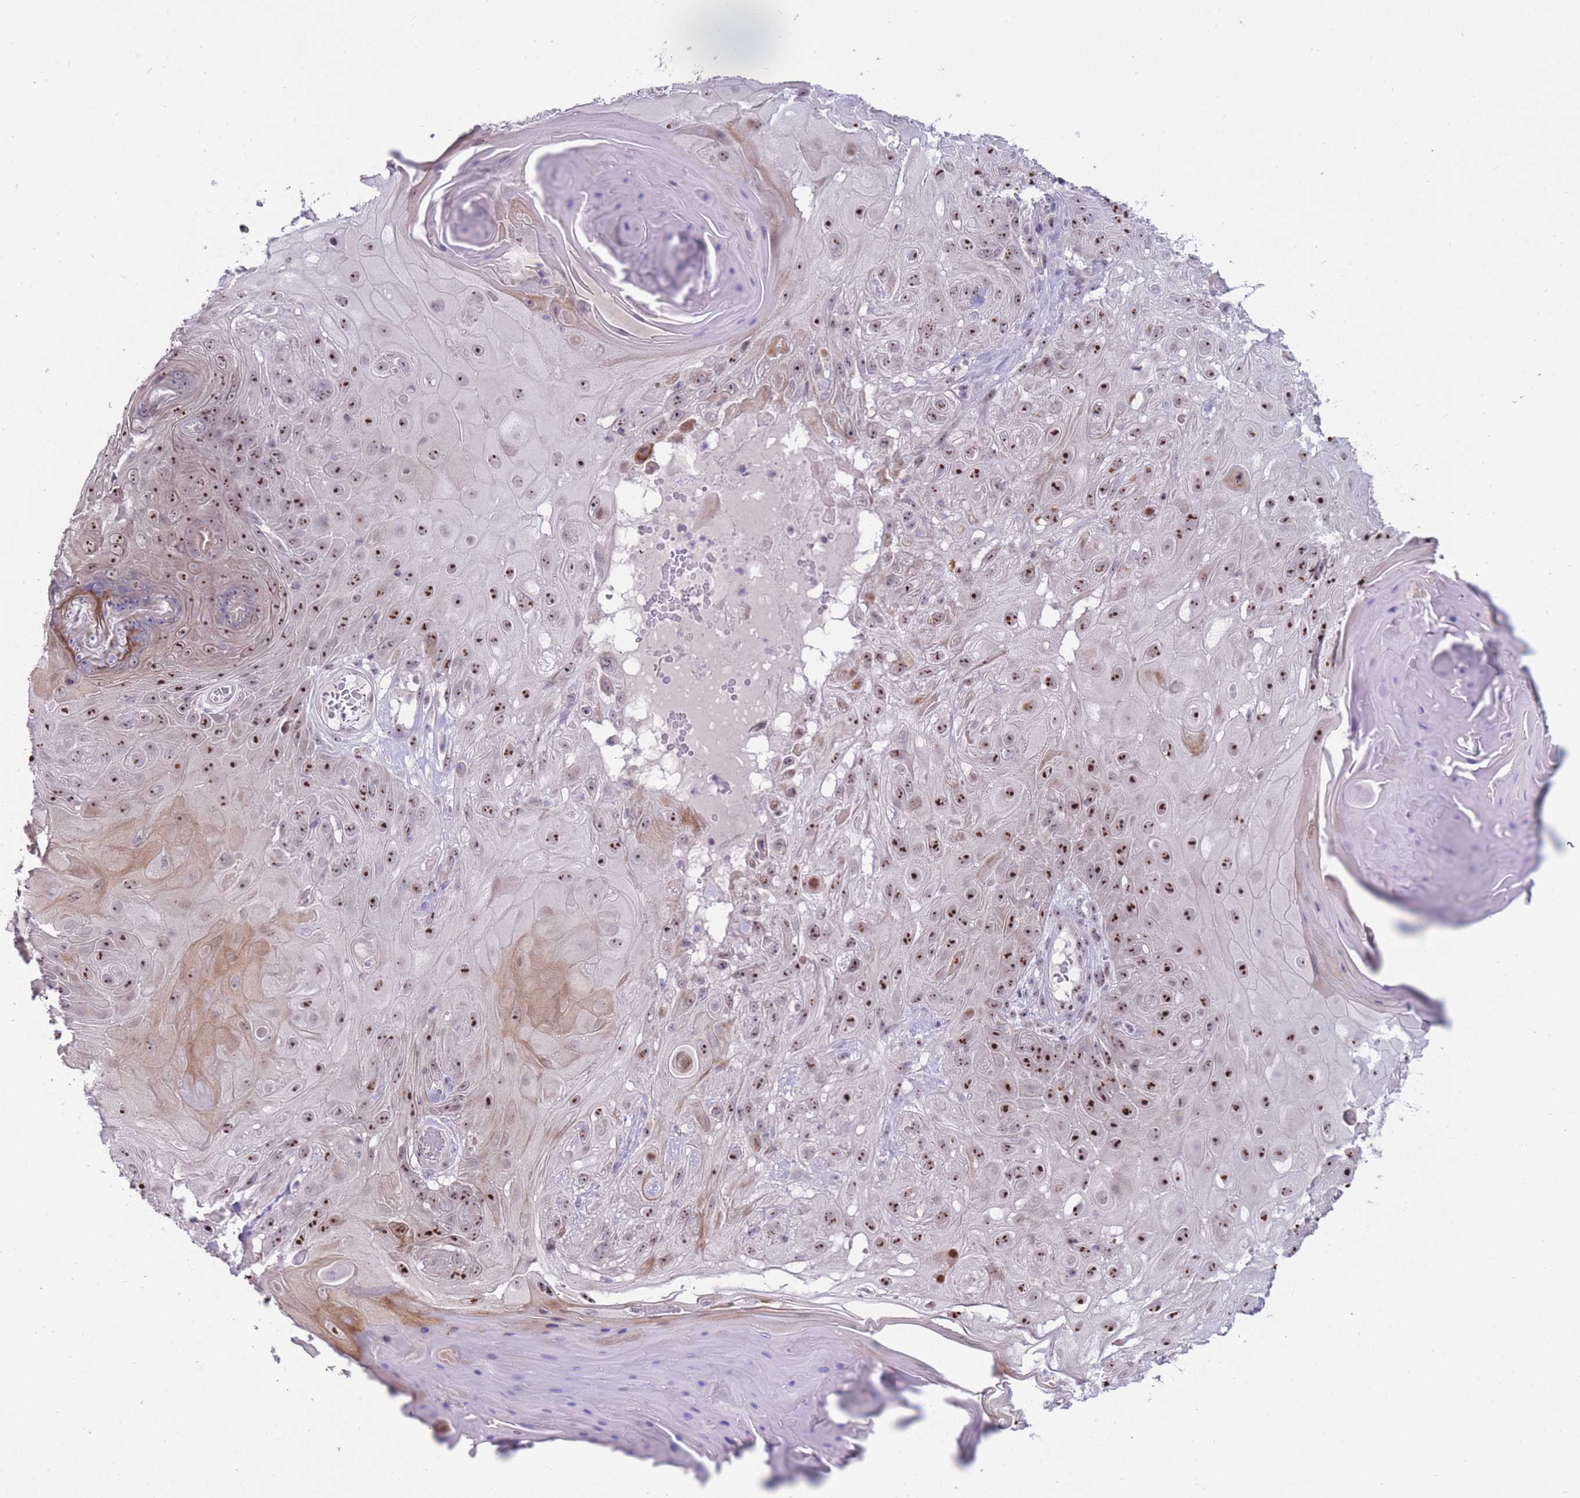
{"staining": {"intensity": "strong", "quantity": ">75%", "location": "nuclear"}, "tissue": "skin cancer", "cell_type": "Tumor cells", "image_type": "cancer", "snomed": [{"axis": "morphology", "description": "Normal tissue, NOS"}, {"axis": "morphology", "description": "Squamous cell carcinoma, NOS"}, {"axis": "topography", "description": "Skin"}, {"axis": "topography", "description": "Cartilage tissue"}], "caption": "This is a micrograph of immunohistochemistry (IHC) staining of skin squamous cell carcinoma, which shows strong staining in the nuclear of tumor cells.", "gene": "MCIDAS", "patient": {"sex": "female", "age": 79}}